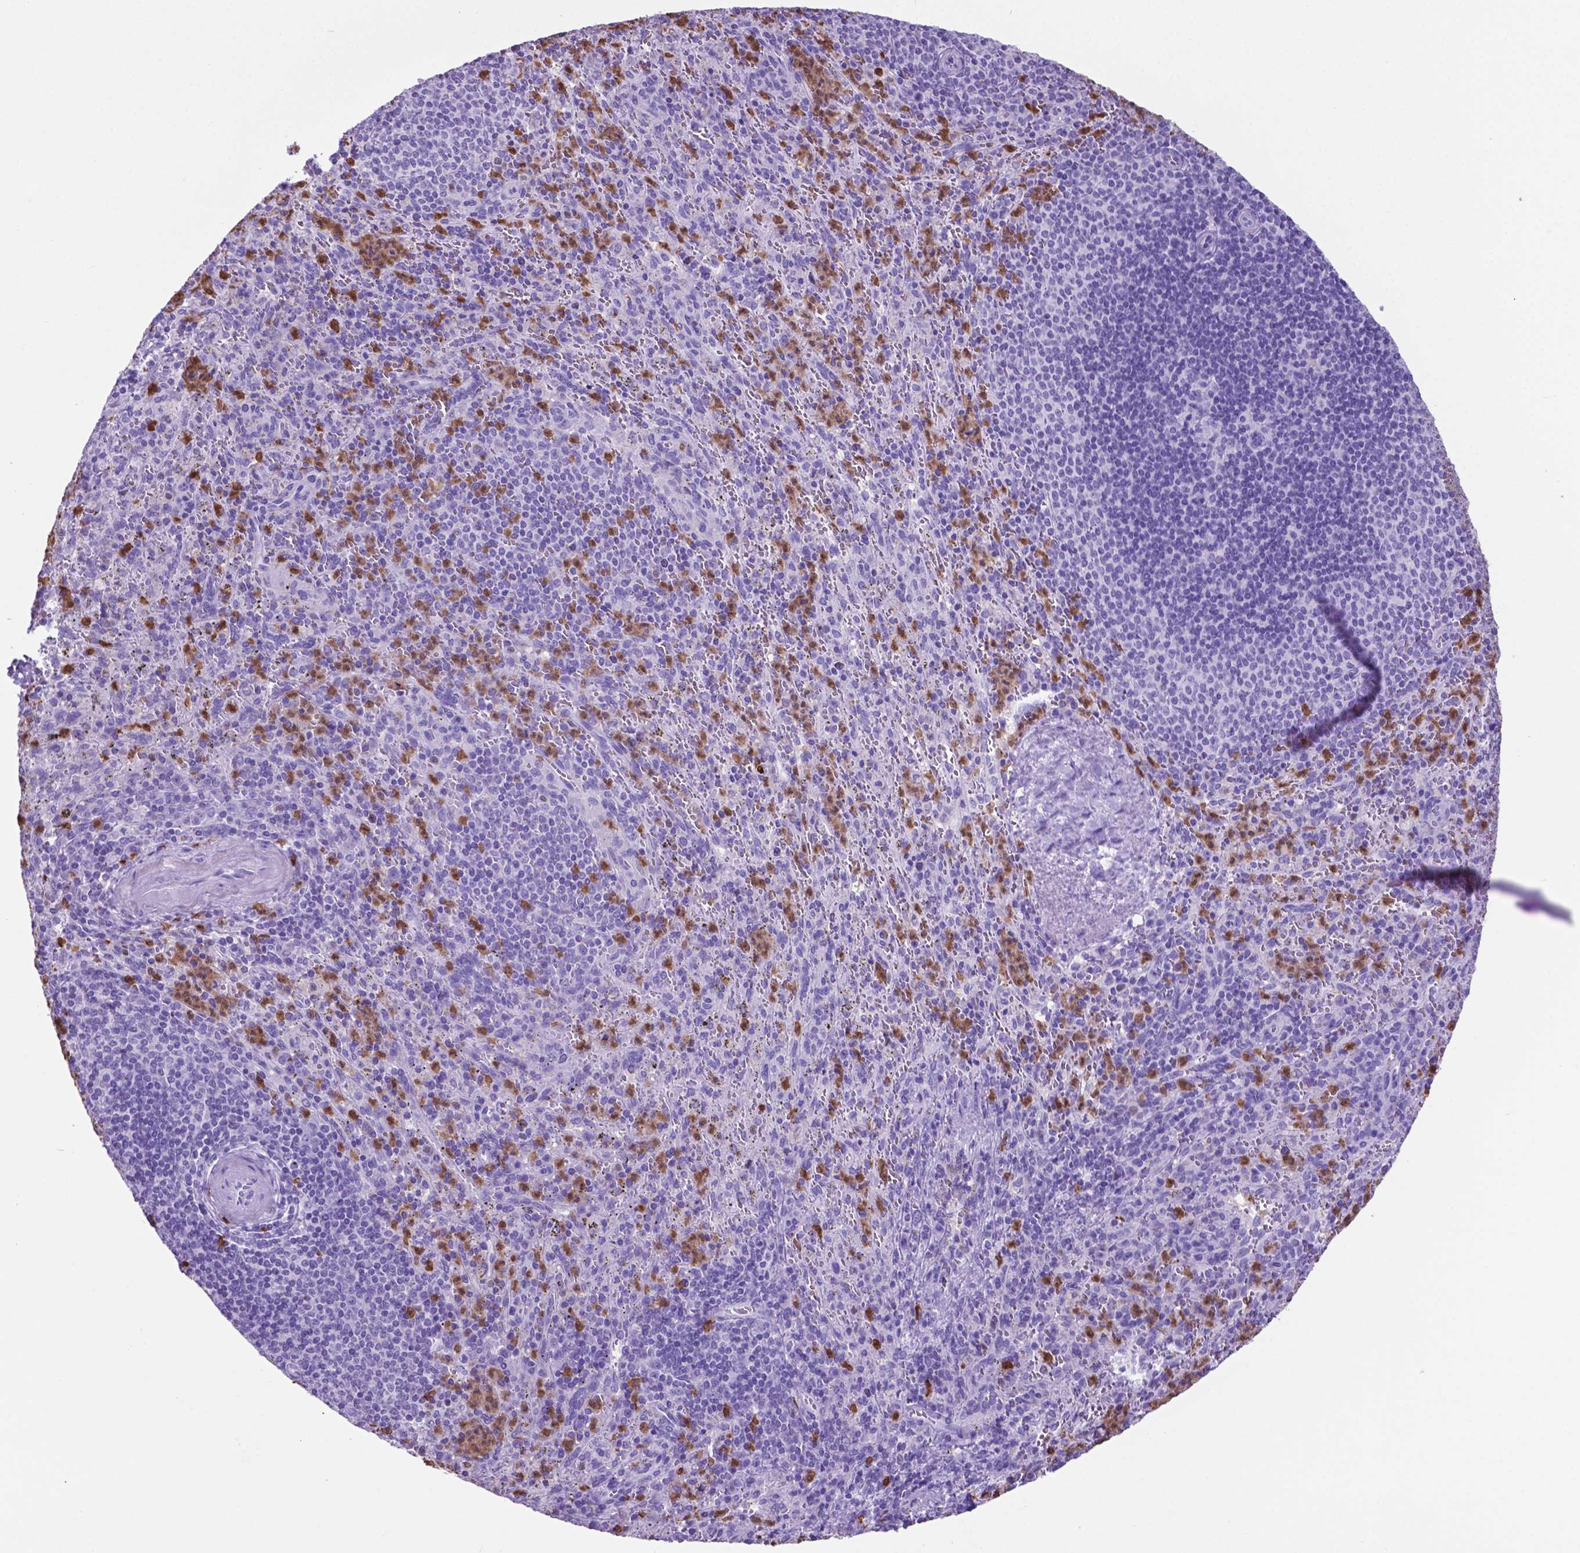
{"staining": {"intensity": "moderate", "quantity": "25%-75%", "location": "cytoplasmic/membranous"}, "tissue": "spleen", "cell_type": "Cells in red pulp", "image_type": "normal", "snomed": [{"axis": "morphology", "description": "Normal tissue, NOS"}, {"axis": "topography", "description": "Spleen"}], "caption": "Brown immunohistochemical staining in unremarkable human spleen shows moderate cytoplasmic/membranous staining in about 25%-75% of cells in red pulp.", "gene": "LZTR1", "patient": {"sex": "male", "age": 57}}